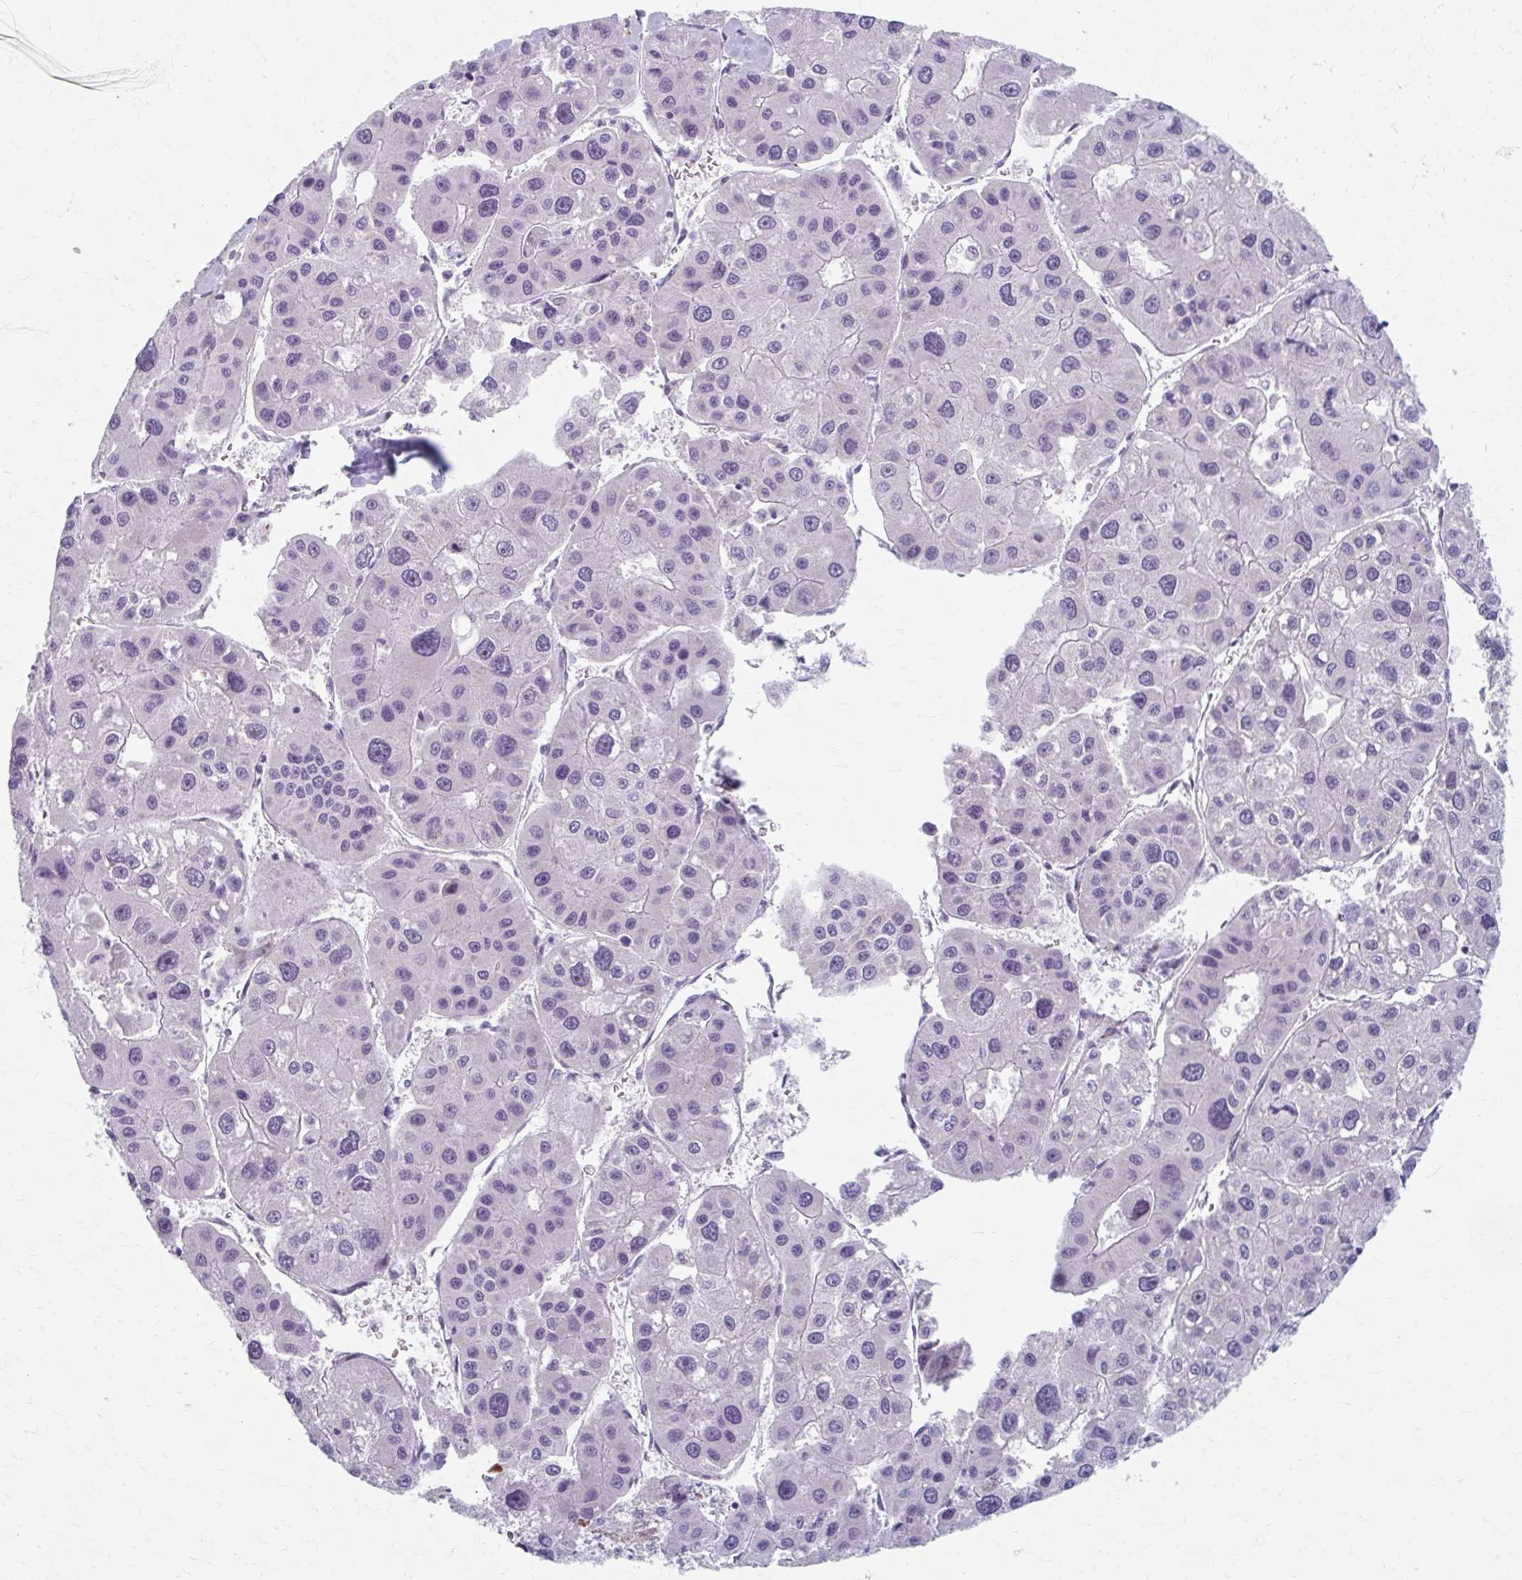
{"staining": {"intensity": "negative", "quantity": "none", "location": "none"}, "tissue": "liver cancer", "cell_type": "Tumor cells", "image_type": "cancer", "snomed": [{"axis": "morphology", "description": "Carcinoma, Hepatocellular, NOS"}, {"axis": "topography", "description": "Liver"}], "caption": "Image shows no significant protein staining in tumor cells of liver cancer.", "gene": "OLFM2", "patient": {"sex": "male", "age": 73}}